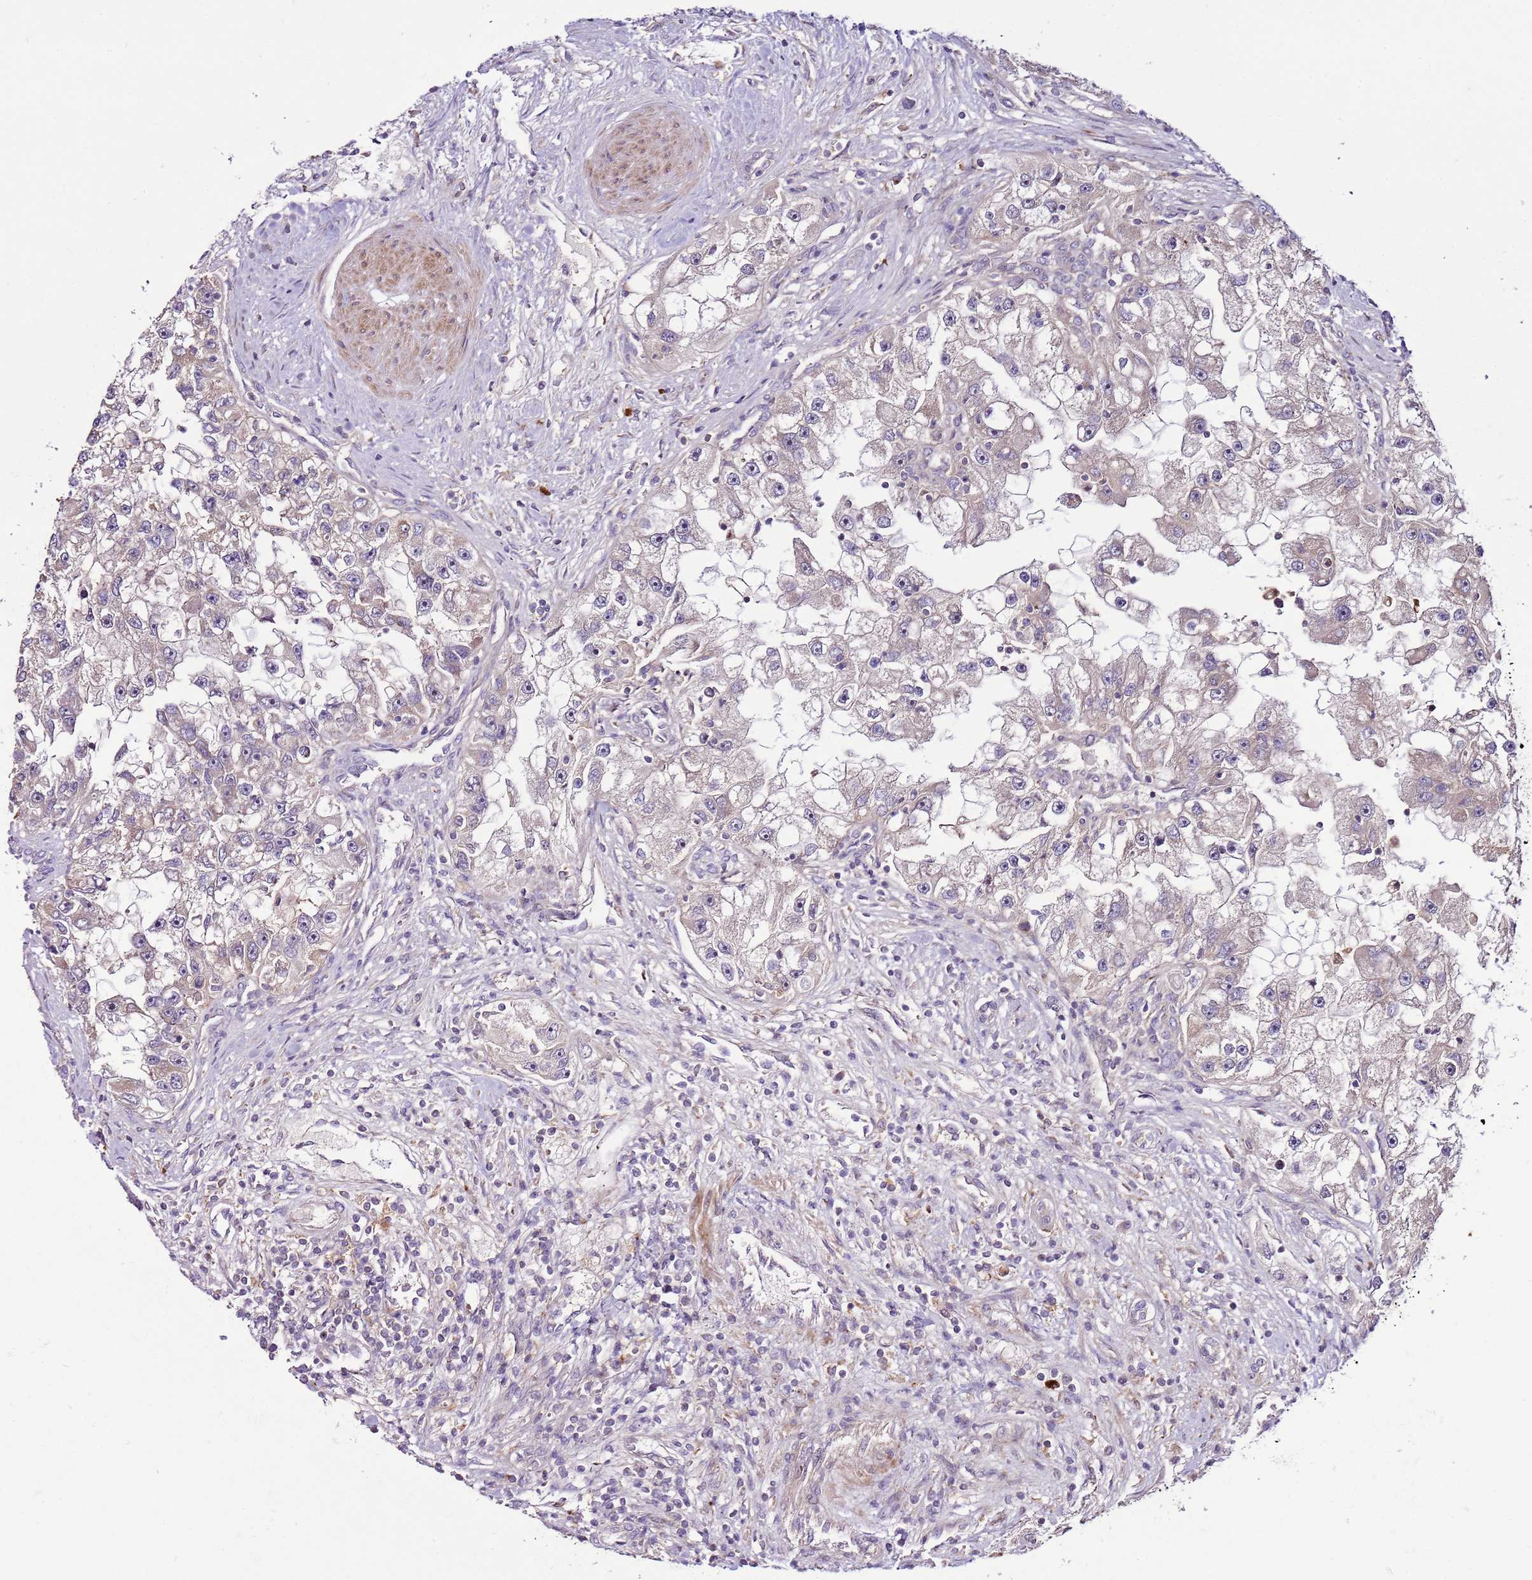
{"staining": {"intensity": "weak", "quantity": "<25%", "location": "cytoplasmic/membranous"}, "tissue": "renal cancer", "cell_type": "Tumor cells", "image_type": "cancer", "snomed": [{"axis": "morphology", "description": "Adenocarcinoma, NOS"}, {"axis": "topography", "description": "Kidney"}], "caption": "DAB immunohistochemical staining of renal cancer (adenocarcinoma) displays no significant staining in tumor cells.", "gene": "ZNF624", "patient": {"sex": "male", "age": 63}}